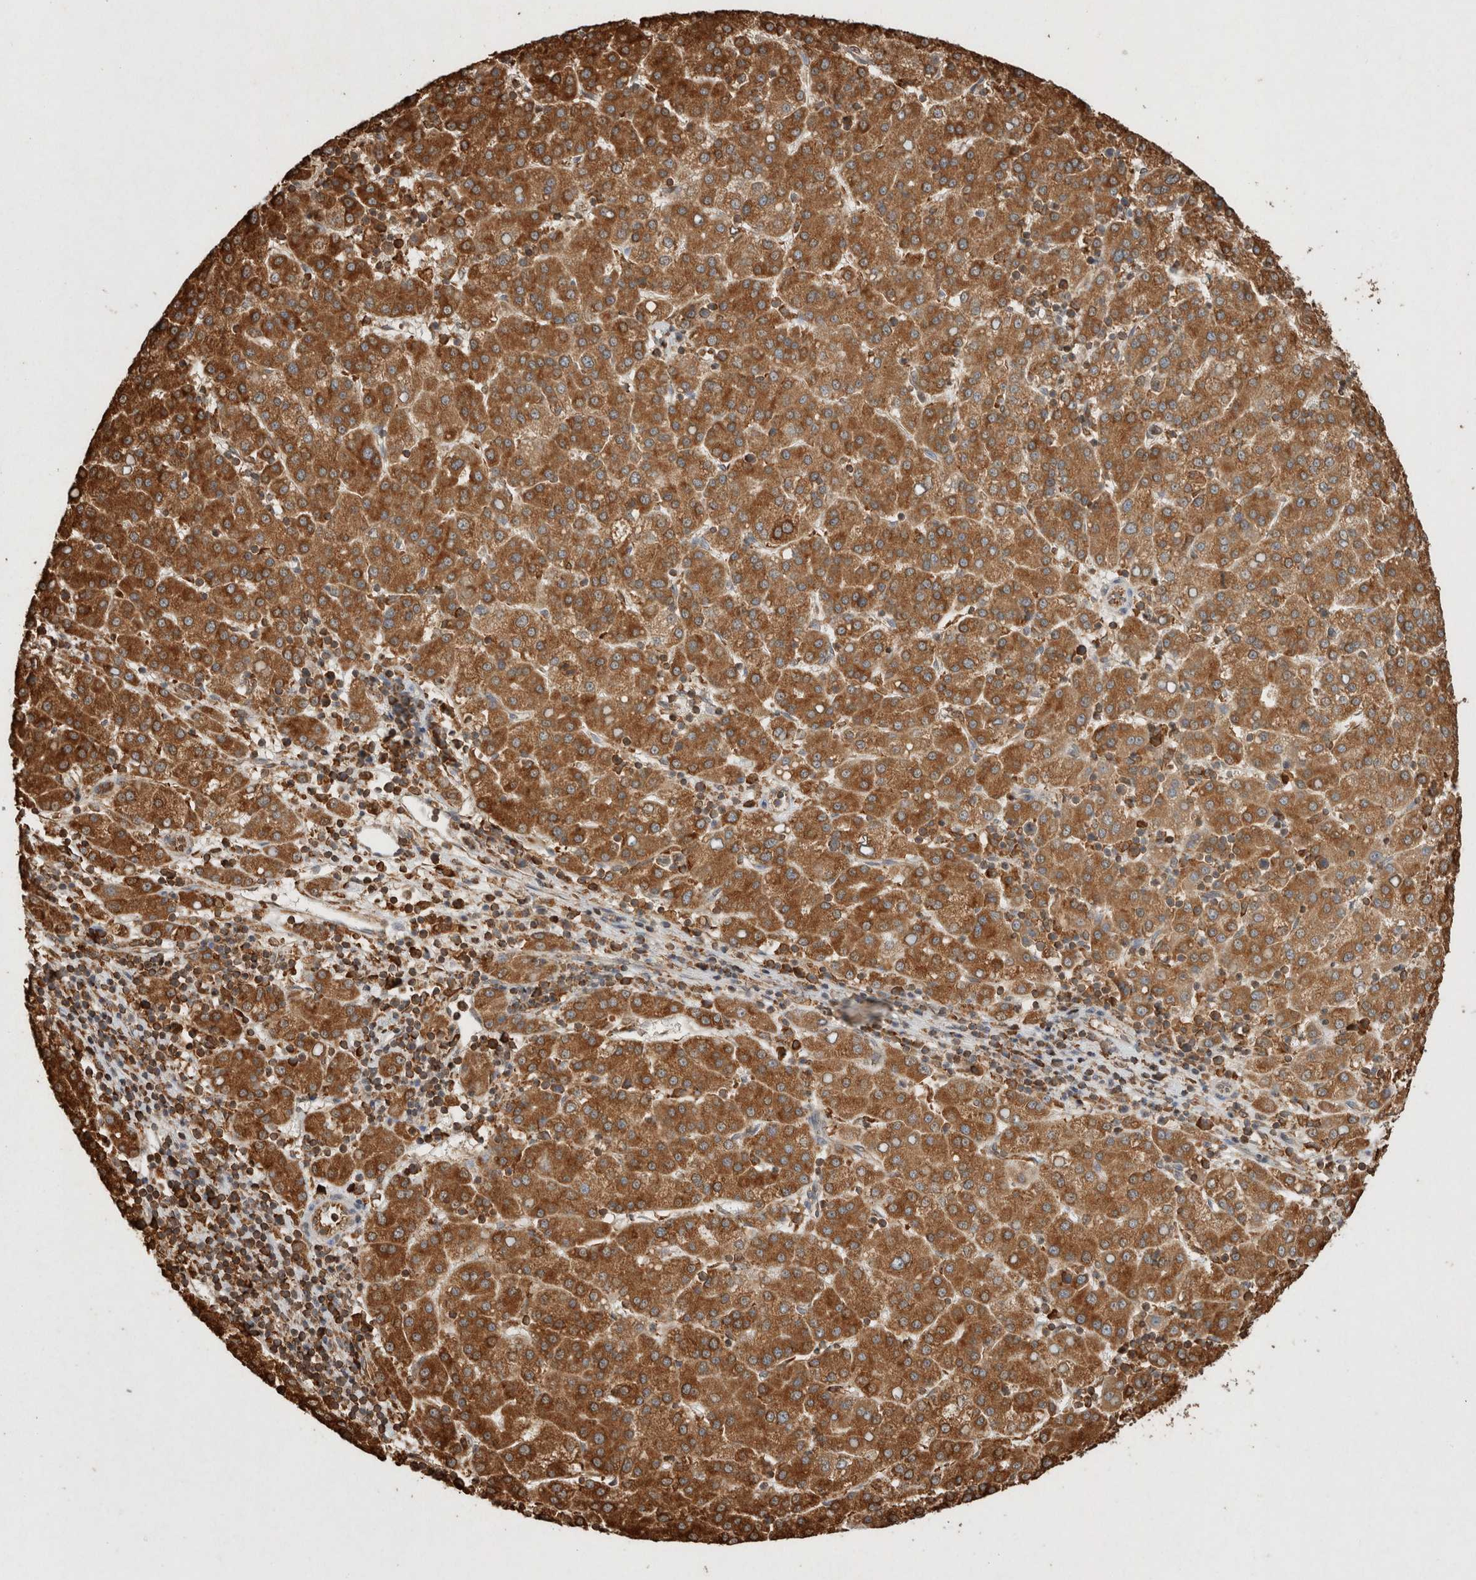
{"staining": {"intensity": "strong", "quantity": "25%-75%", "location": "cytoplasmic/membranous,nuclear"}, "tissue": "liver cancer", "cell_type": "Tumor cells", "image_type": "cancer", "snomed": [{"axis": "morphology", "description": "Carcinoma, Hepatocellular, NOS"}, {"axis": "topography", "description": "Liver"}], "caption": "Strong cytoplasmic/membranous and nuclear positivity for a protein is appreciated in approximately 25%-75% of tumor cells of liver cancer using immunohistochemistry.", "gene": "ERAP1", "patient": {"sex": "female", "age": 58}}